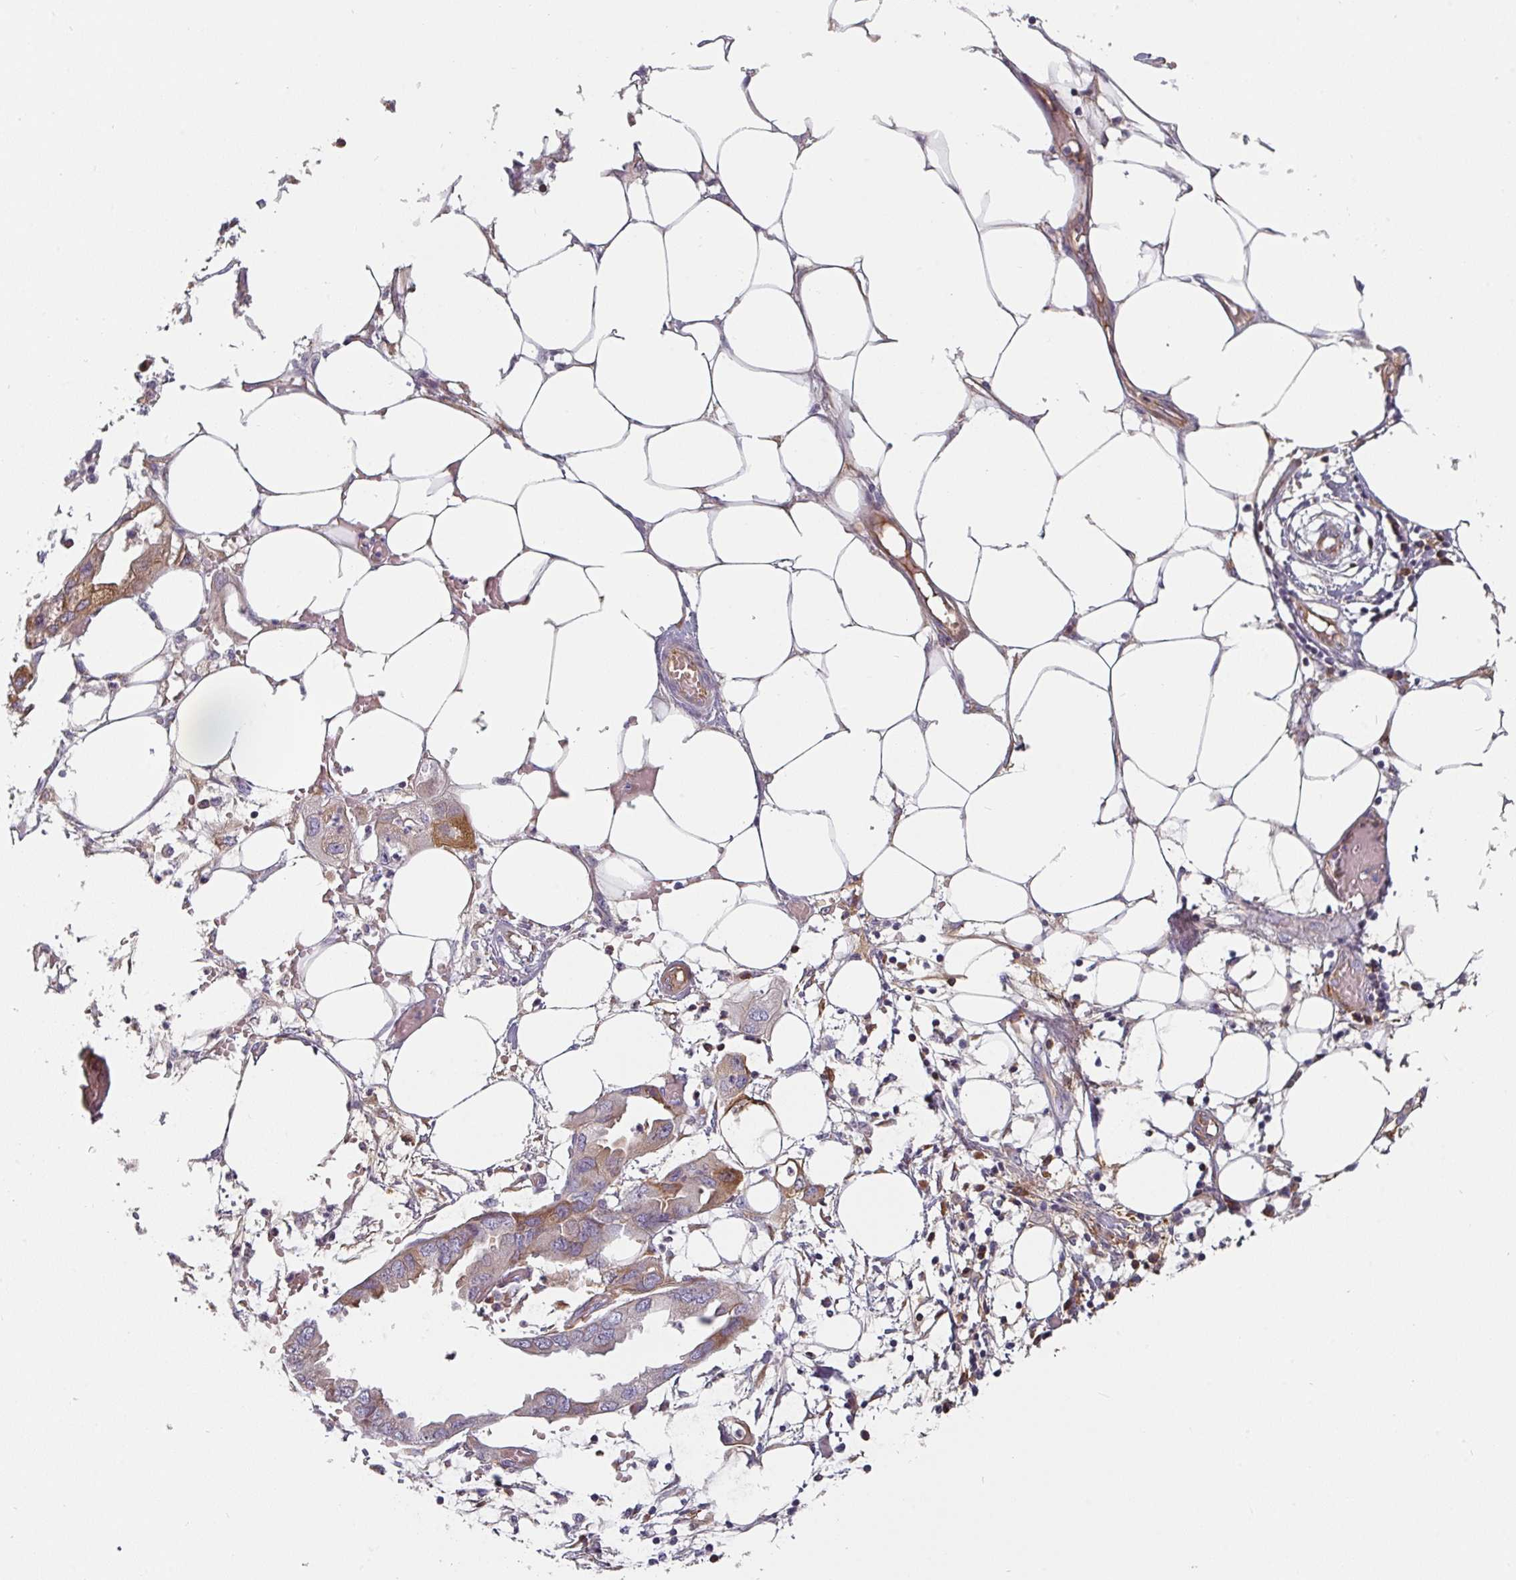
{"staining": {"intensity": "moderate", "quantity": "<25%", "location": "cytoplasmic/membranous"}, "tissue": "endometrial cancer", "cell_type": "Tumor cells", "image_type": "cancer", "snomed": [{"axis": "morphology", "description": "Adenocarcinoma, NOS"}, {"axis": "morphology", "description": "Adenocarcinoma, metastatic, NOS"}, {"axis": "topography", "description": "Adipose tissue"}, {"axis": "topography", "description": "Endometrium"}], "caption": "Immunohistochemical staining of metastatic adenocarcinoma (endometrial) shows low levels of moderate cytoplasmic/membranous protein positivity in about <25% of tumor cells.", "gene": "CEP78", "patient": {"sex": "female", "age": 67}}